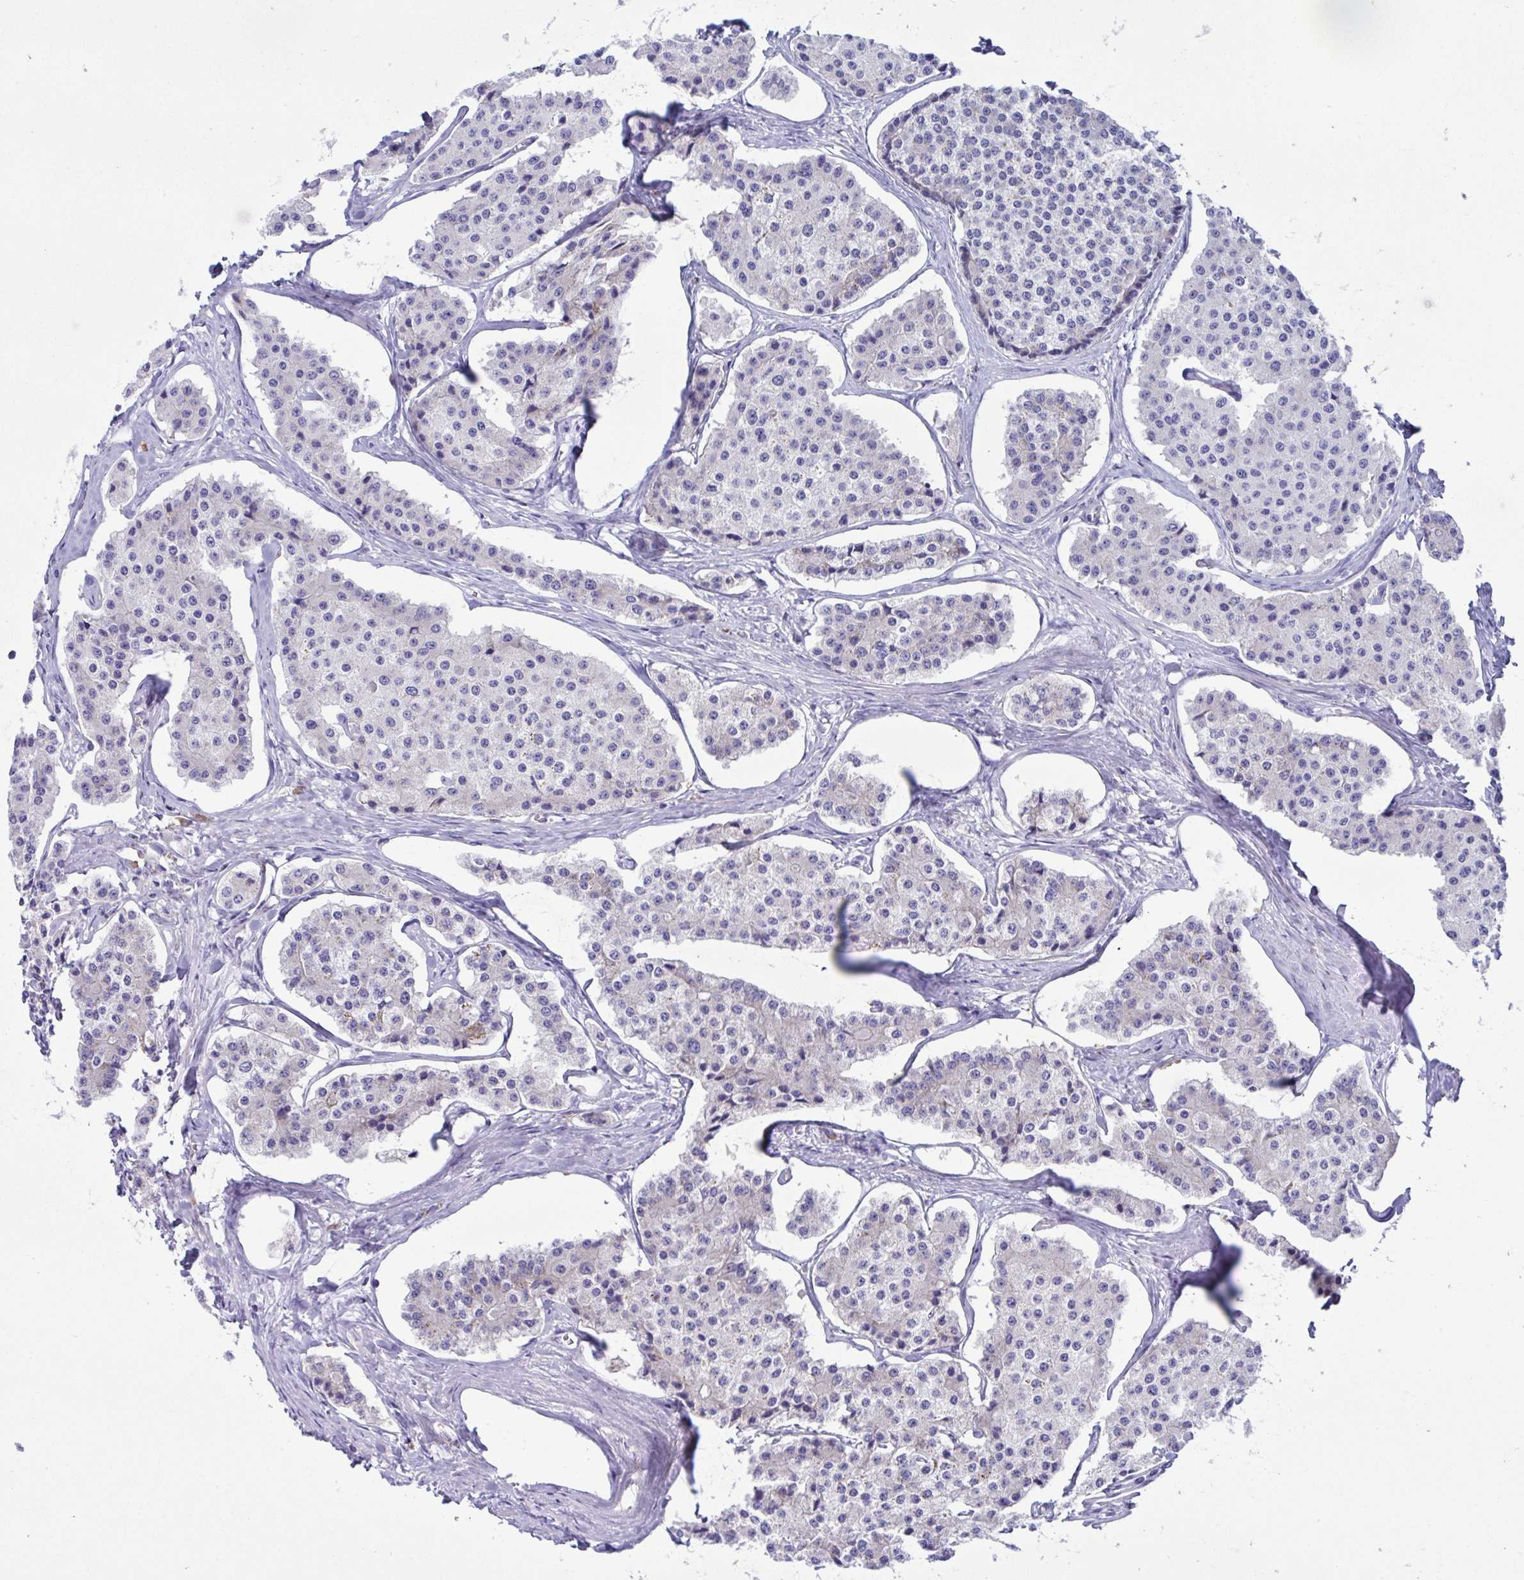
{"staining": {"intensity": "negative", "quantity": "none", "location": "none"}, "tissue": "carcinoid", "cell_type": "Tumor cells", "image_type": "cancer", "snomed": [{"axis": "morphology", "description": "Carcinoid, malignant, NOS"}, {"axis": "topography", "description": "Small intestine"}], "caption": "Immunohistochemistry (IHC) image of neoplastic tissue: human carcinoid stained with DAB shows no significant protein expression in tumor cells.", "gene": "RPL7", "patient": {"sex": "female", "age": 65}}